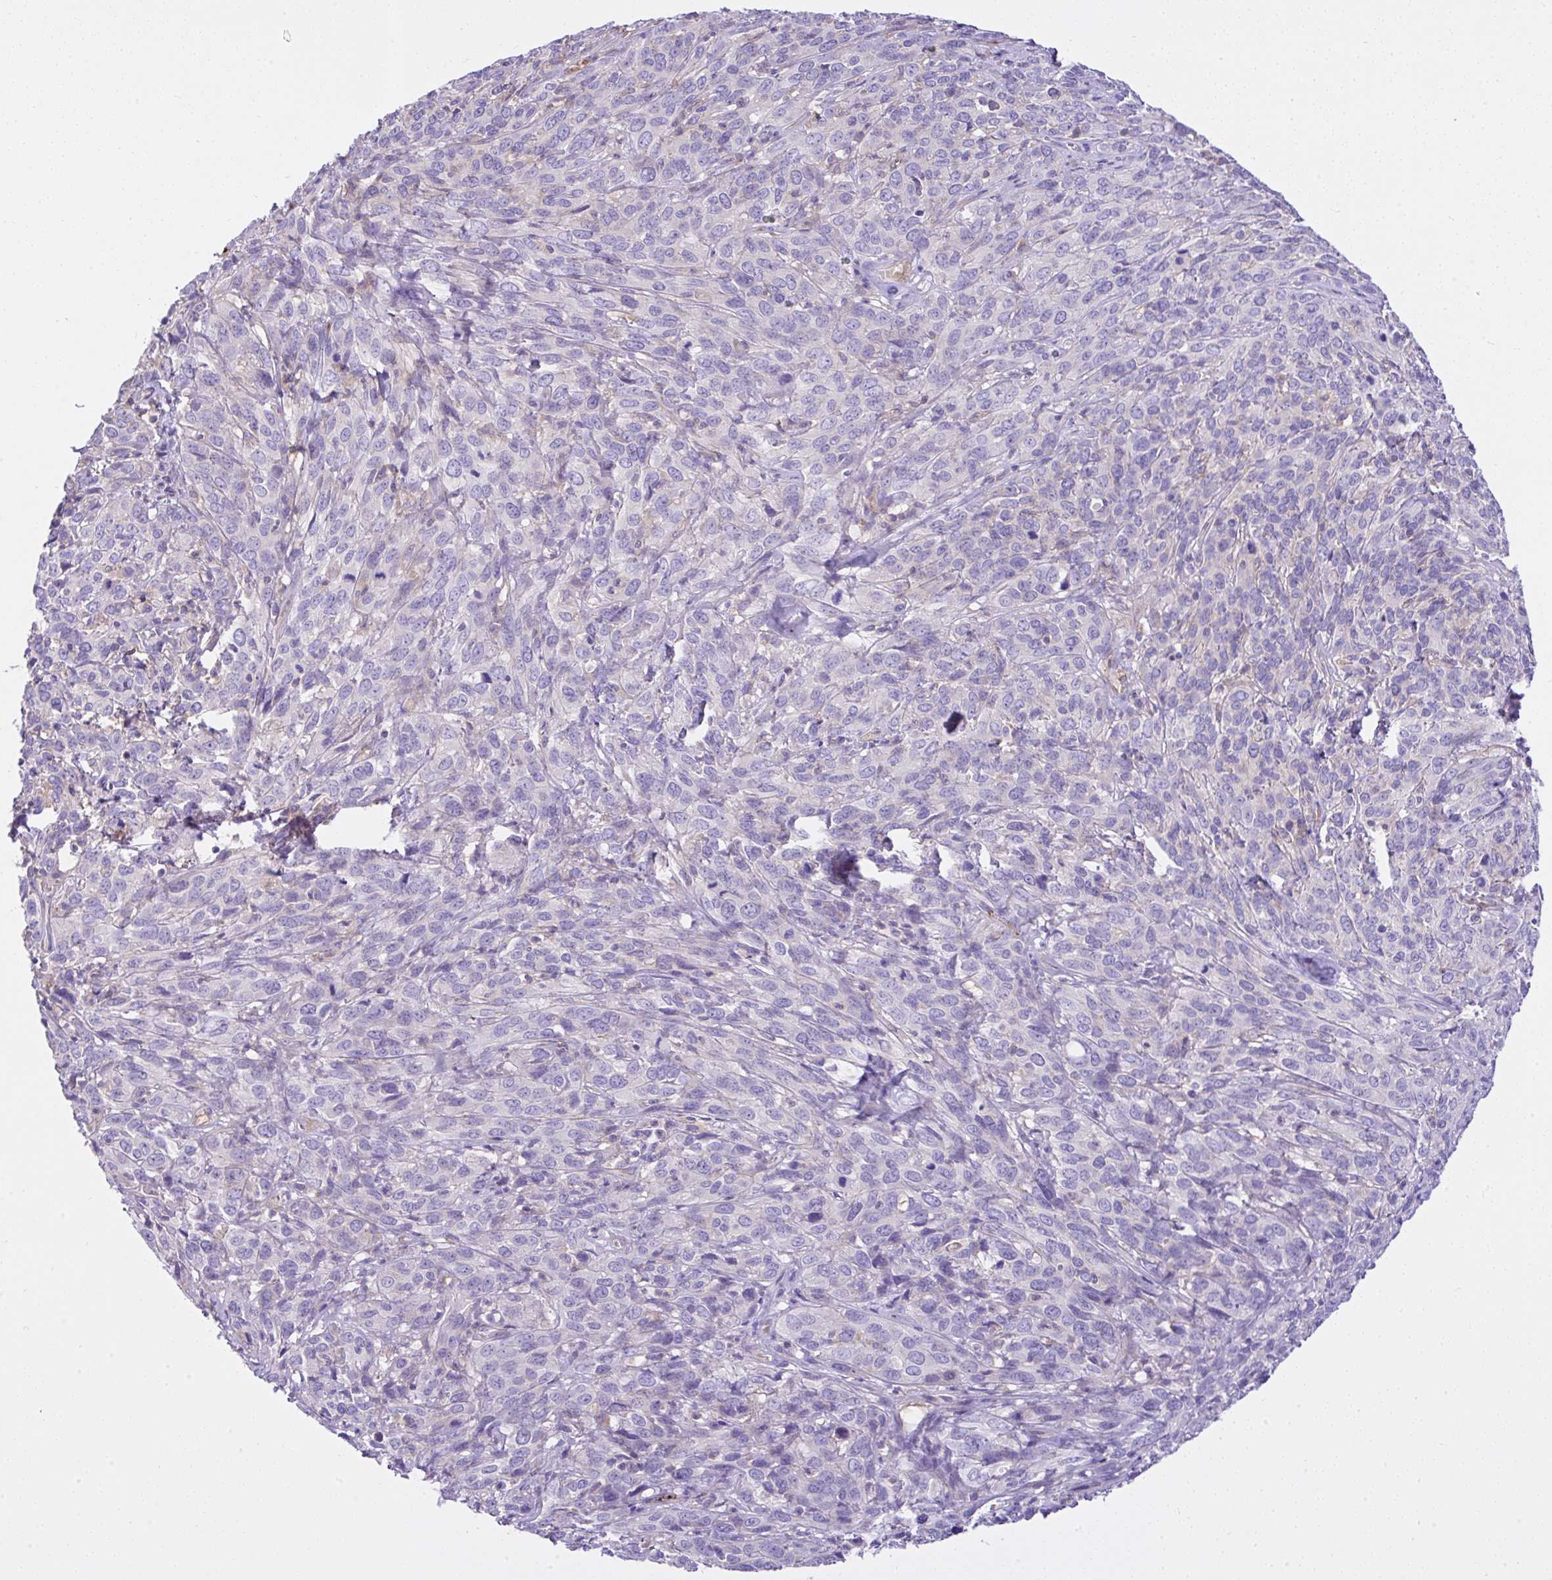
{"staining": {"intensity": "negative", "quantity": "none", "location": "none"}, "tissue": "cervical cancer", "cell_type": "Tumor cells", "image_type": "cancer", "snomed": [{"axis": "morphology", "description": "Squamous cell carcinoma, NOS"}, {"axis": "topography", "description": "Cervix"}], "caption": "A photomicrograph of human cervical cancer (squamous cell carcinoma) is negative for staining in tumor cells.", "gene": "CCDC142", "patient": {"sex": "female", "age": 51}}